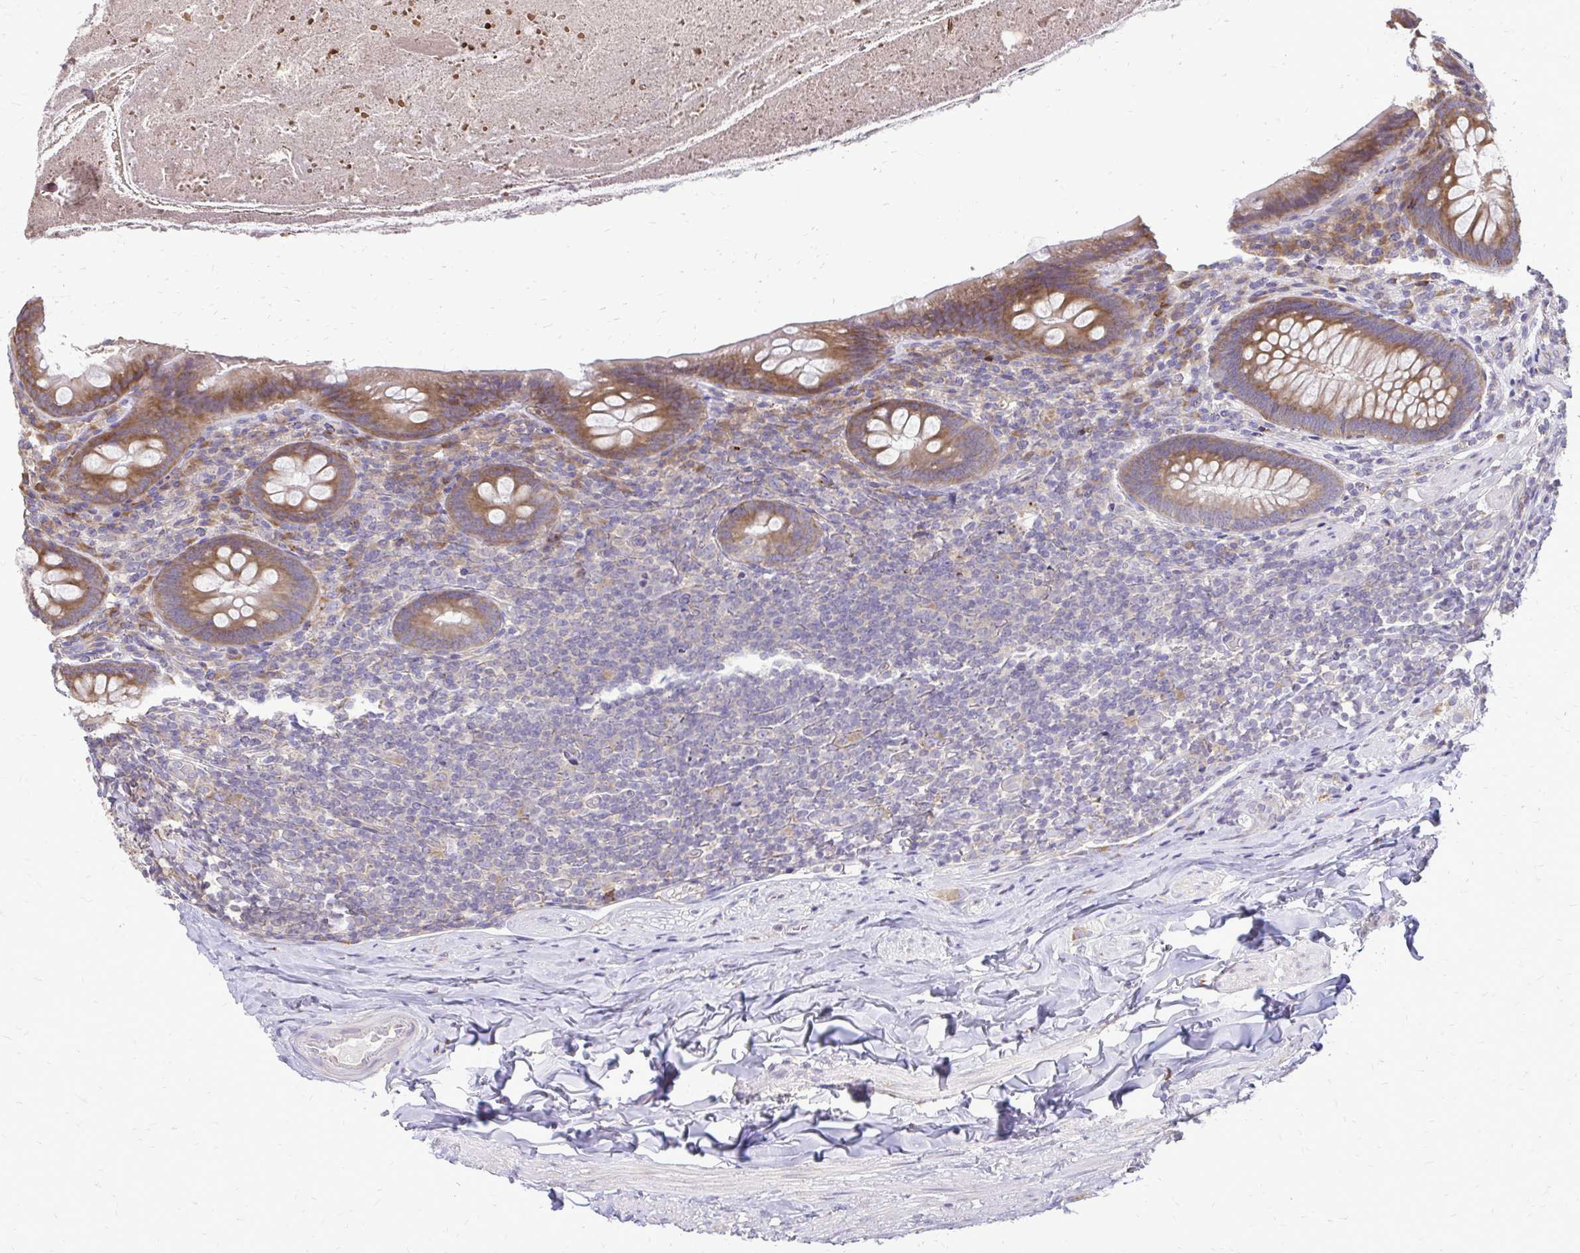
{"staining": {"intensity": "moderate", "quantity": ">75%", "location": "cytoplasmic/membranous"}, "tissue": "appendix", "cell_type": "Glandular cells", "image_type": "normal", "snomed": [{"axis": "morphology", "description": "Normal tissue, NOS"}, {"axis": "topography", "description": "Appendix"}], "caption": "Immunohistochemistry (IHC) staining of benign appendix, which reveals medium levels of moderate cytoplasmic/membranous expression in approximately >75% of glandular cells indicating moderate cytoplasmic/membranous protein expression. The staining was performed using DAB (3,3'-diaminobenzidine) (brown) for protein detection and nuclei were counterstained in hematoxylin (blue).", "gene": "RPS3", "patient": {"sex": "male", "age": 47}}